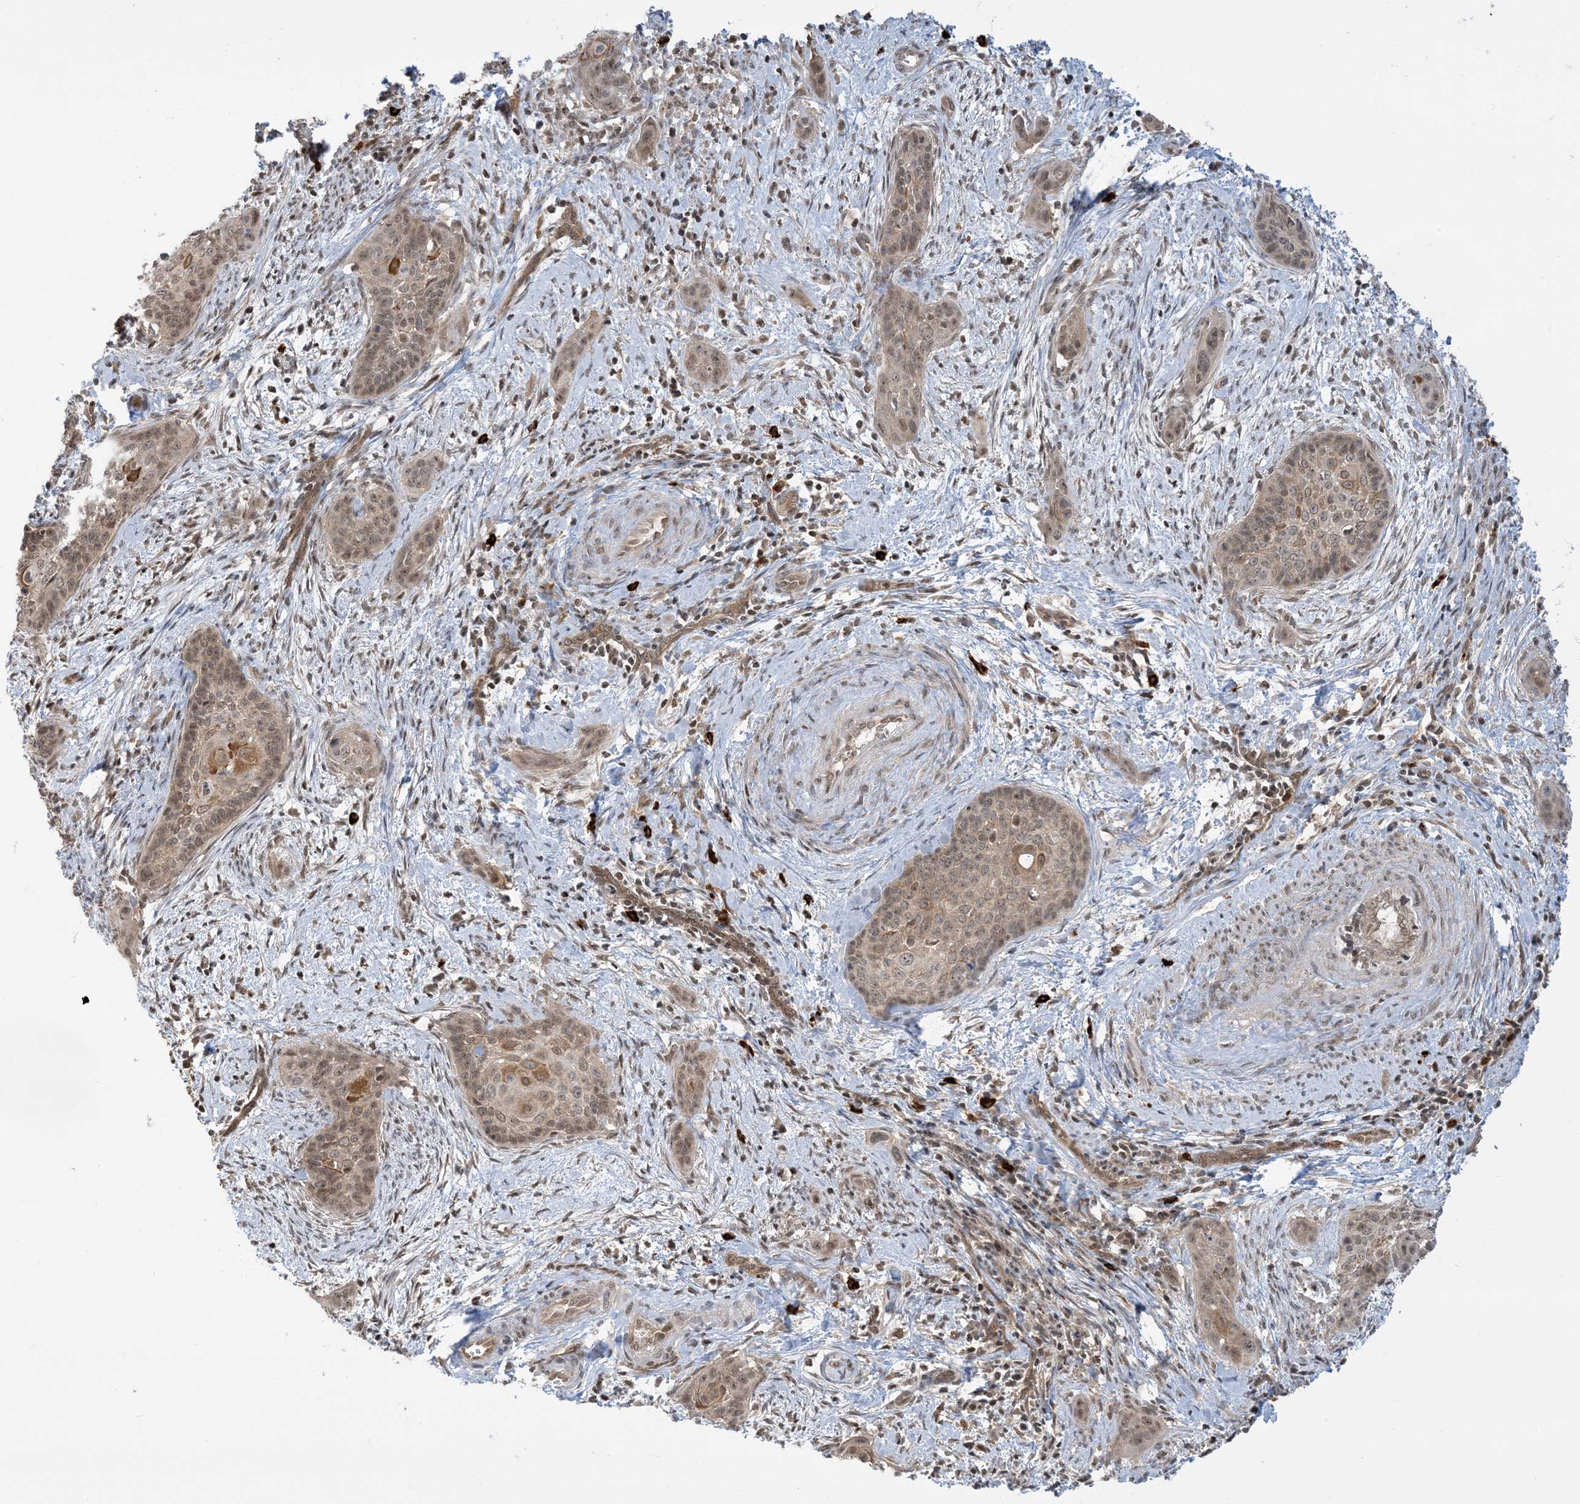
{"staining": {"intensity": "weak", "quantity": ">75%", "location": "nuclear"}, "tissue": "cervical cancer", "cell_type": "Tumor cells", "image_type": "cancer", "snomed": [{"axis": "morphology", "description": "Squamous cell carcinoma, NOS"}, {"axis": "topography", "description": "Cervix"}], "caption": "Immunohistochemical staining of cervical cancer exhibits weak nuclear protein expression in approximately >75% of tumor cells.", "gene": "PPP1R7", "patient": {"sex": "female", "age": 33}}